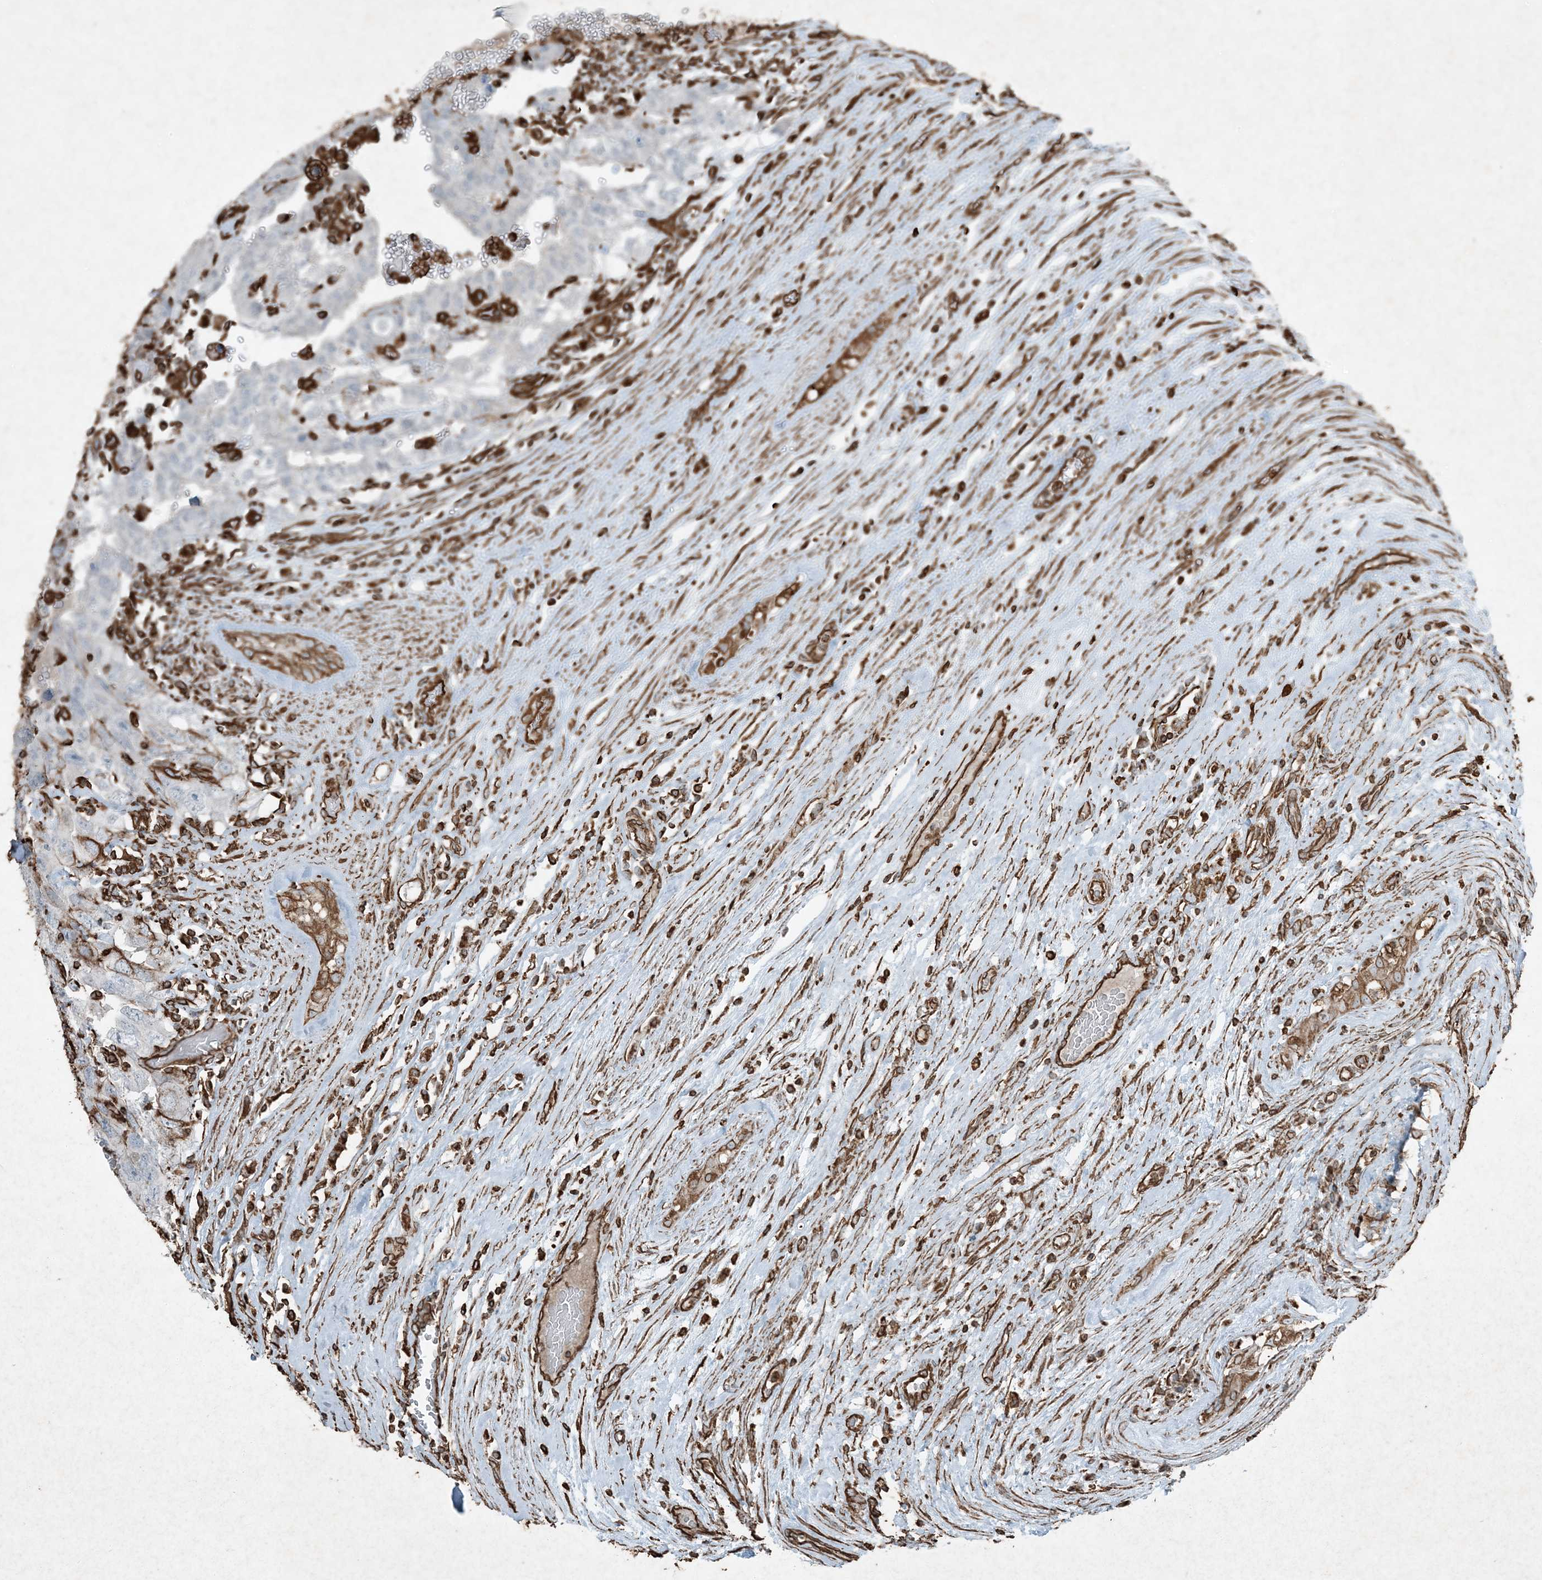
{"staining": {"intensity": "moderate", "quantity": "<25%", "location": "cytoplasmic/membranous"}, "tissue": "testis cancer", "cell_type": "Tumor cells", "image_type": "cancer", "snomed": [{"axis": "morphology", "description": "Carcinoma, Embryonal, NOS"}, {"axis": "topography", "description": "Testis"}], "caption": "Protein expression analysis of human testis embryonal carcinoma reveals moderate cytoplasmic/membranous expression in approximately <25% of tumor cells.", "gene": "RYK", "patient": {"sex": "male", "age": 26}}